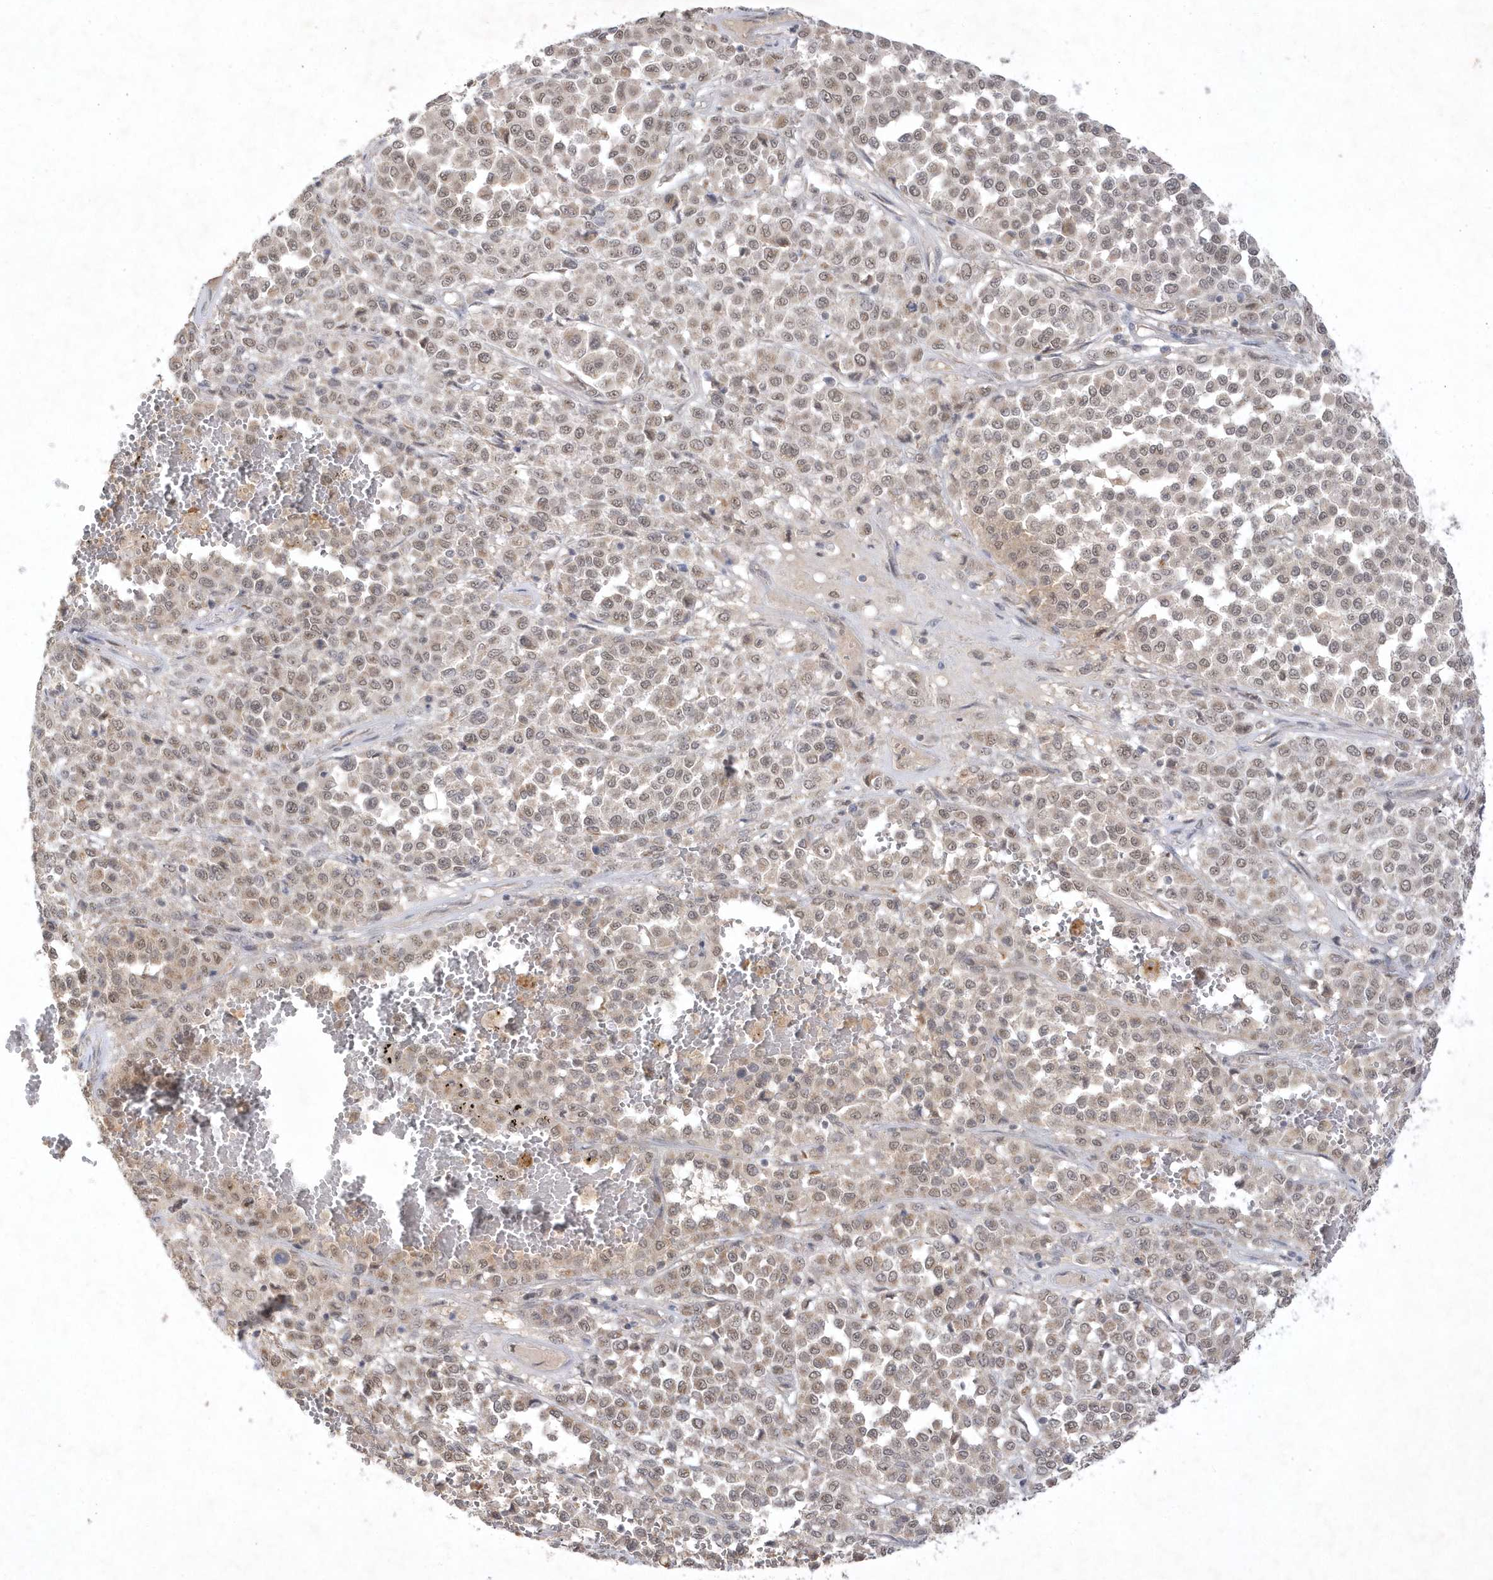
{"staining": {"intensity": "weak", "quantity": "25%-75%", "location": "nuclear"}, "tissue": "melanoma", "cell_type": "Tumor cells", "image_type": "cancer", "snomed": [{"axis": "morphology", "description": "Malignant melanoma, Metastatic site"}, {"axis": "topography", "description": "Pancreas"}], "caption": "Immunohistochemistry histopathology image of neoplastic tissue: human melanoma stained using immunohistochemistry (IHC) exhibits low levels of weak protein expression localized specifically in the nuclear of tumor cells, appearing as a nuclear brown color.", "gene": "CPSF3", "patient": {"sex": "female", "age": 30}}